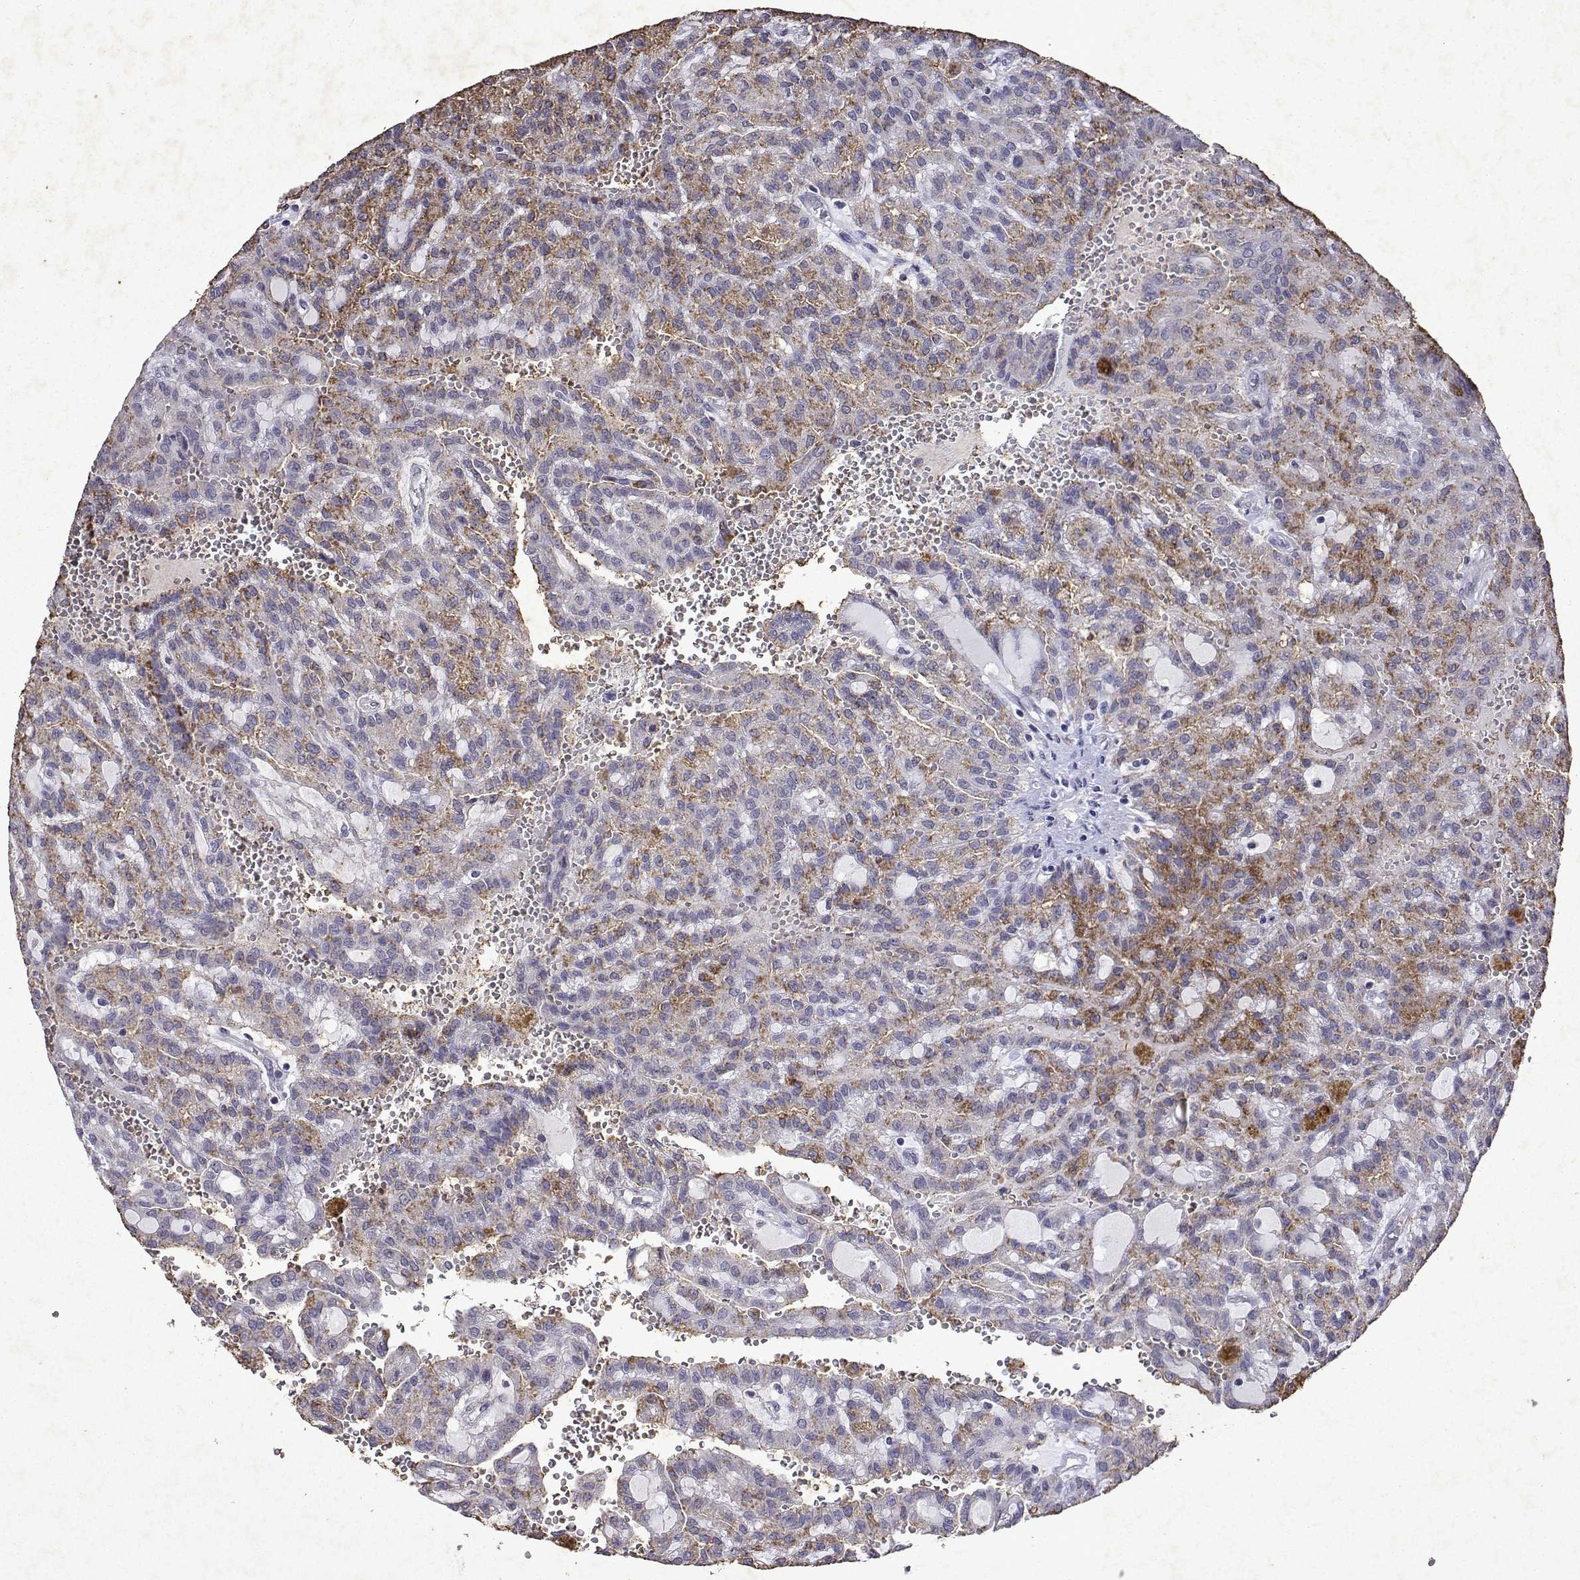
{"staining": {"intensity": "moderate", "quantity": "25%-75%", "location": "cytoplasmic/membranous"}, "tissue": "renal cancer", "cell_type": "Tumor cells", "image_type": "cancer", "snomed": [{"axis": "morphology", "description": "Adenocarcinoma, NOS"}, {"axis": "topography", "description": "Kidney"}], "caption": "A brown stain shows moderate cytoplasmic/membranous positivity of a protein in human renal adenocarcinoma tumor cells.", "gene": "DUSP28", "patient": {"sex": "male", "age": 63}}